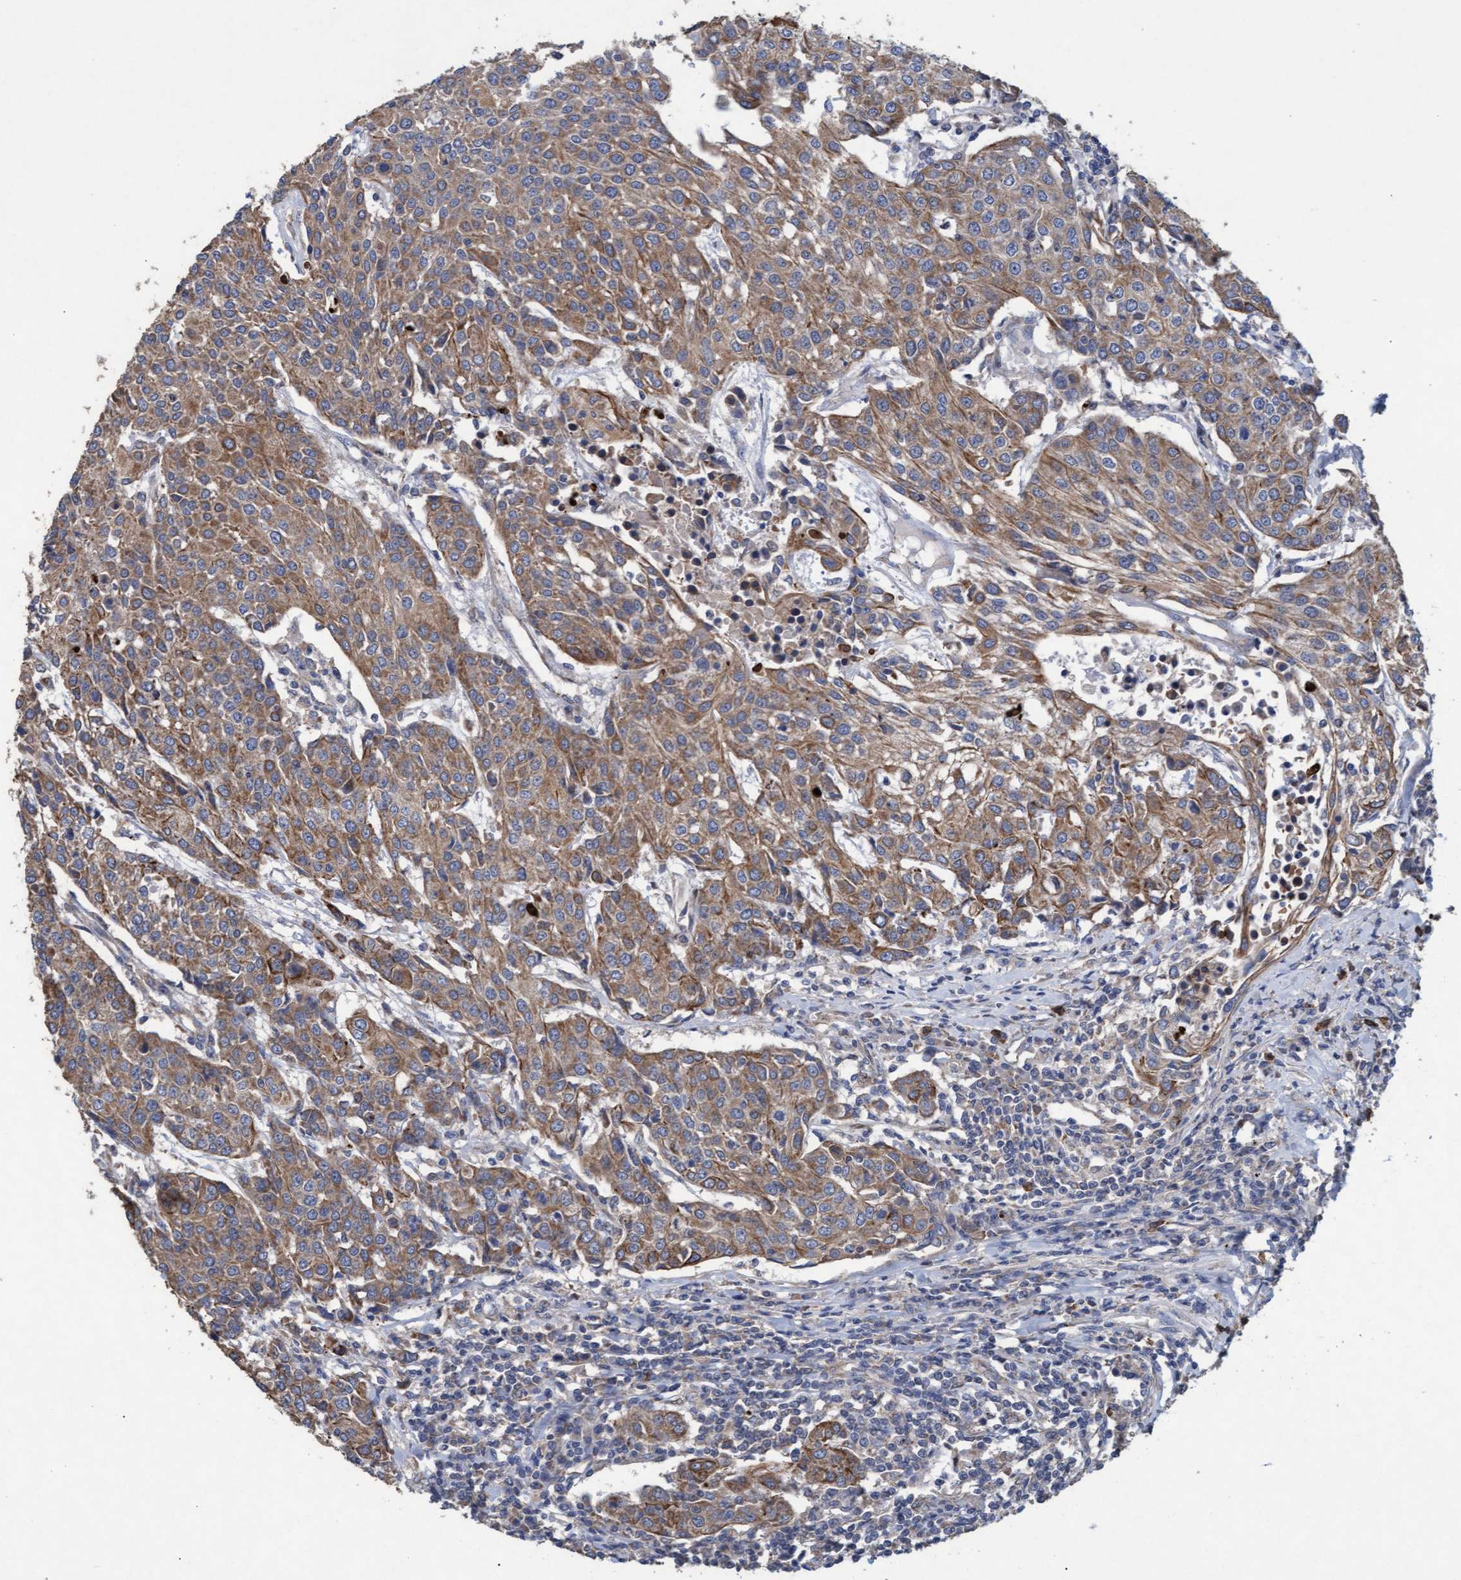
{"staining": {"intensity": "moderate", "quantity": ">75%", "location": "cytoplasmic/membranous"}, "tissue": "urothelial cancer", "cell_type": "Tumor cells", "image_type": "cancer", "snomed": [{"axis": "morphology", "description": "Urothelial carcinoma, High grade"}, {"axis": "topography", "description": "Urinary bladder"}], "caption": "This is an image of immunohistochemistry (IHC) staining of urothelial carcinoma (high-grade), which shows moderate positivity in the cytoplasmic/membranous of tumor cells.", "gene": "MRPL38", "patient": {"sex": "female", "age": 85}}